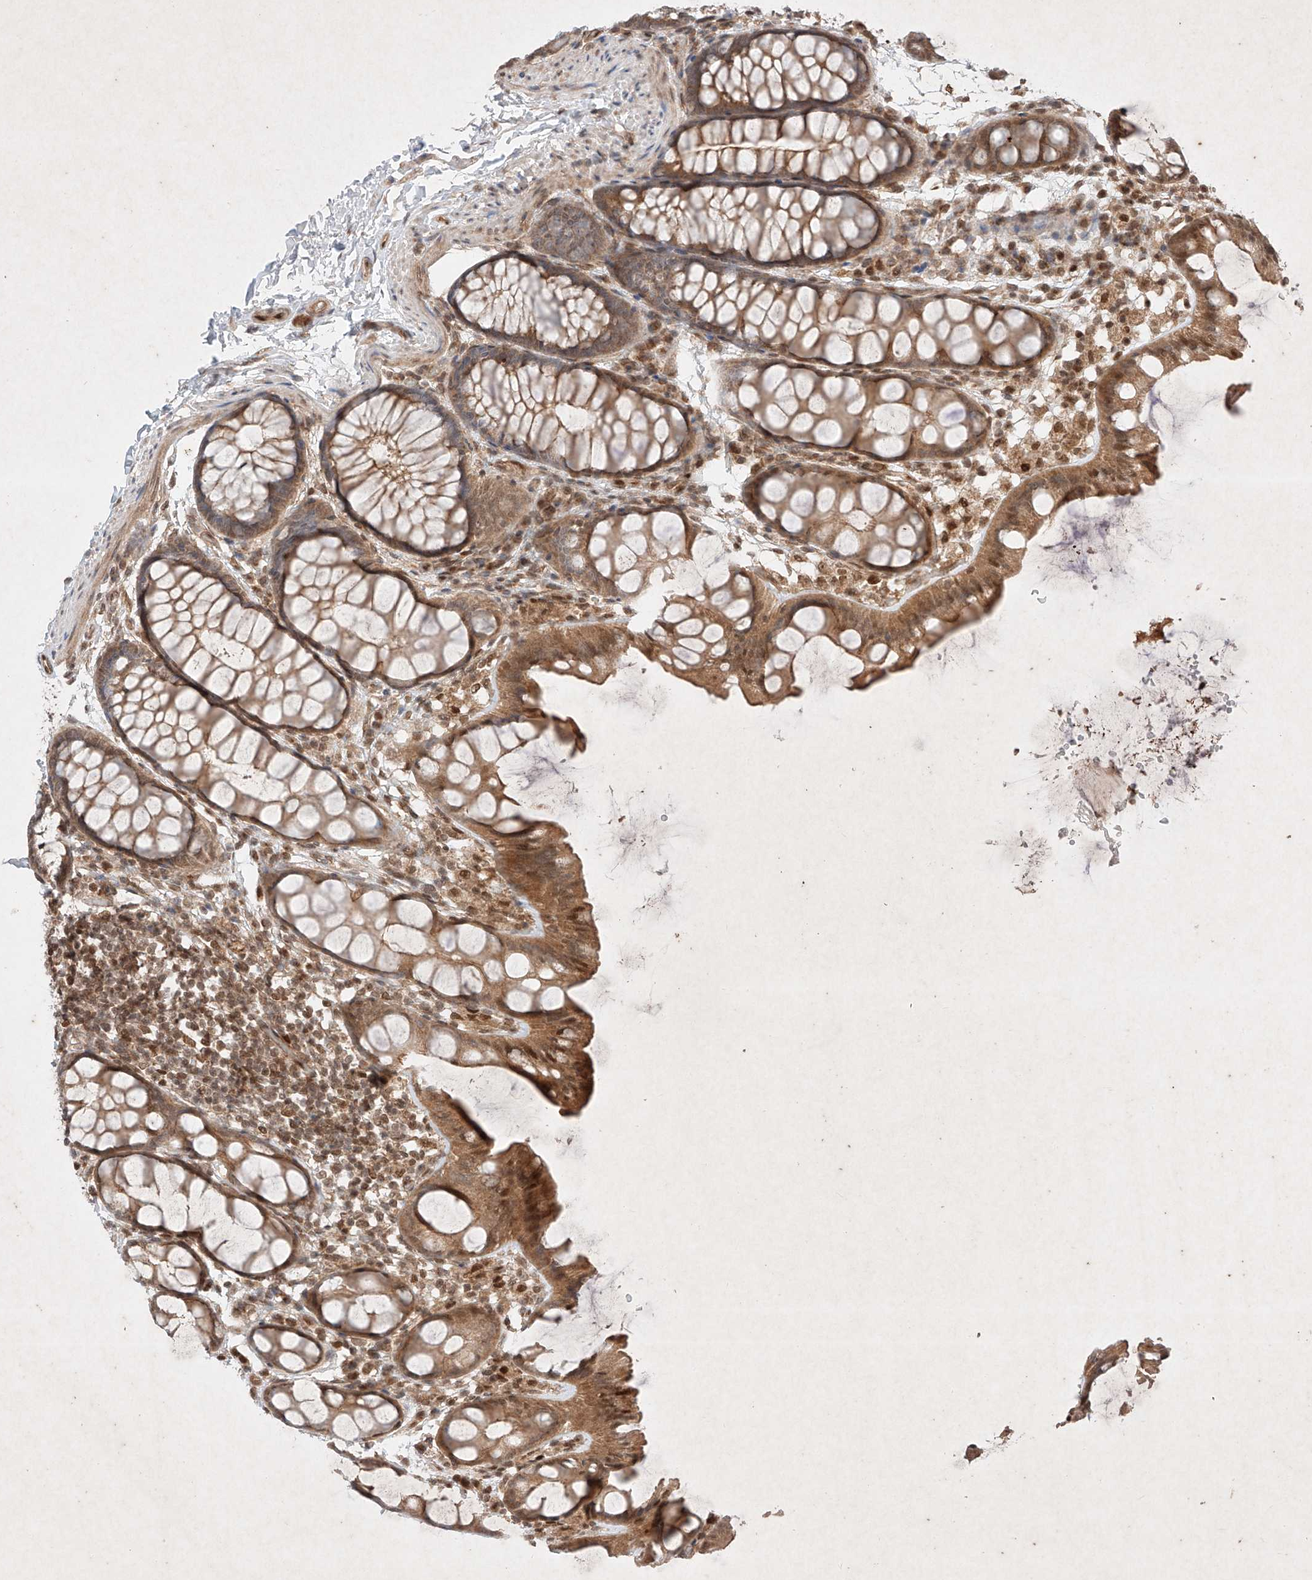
{"staining": {"intensity": "moderate", "quantity": ">75%", "location": "cytoplasmic/membranous,nuclear"}, "tissue": "colon", "cell_type": "Glandular cells", "image_type": "normal", "snomed": [{"axis": "morphology", "description": "Normal tissue, NOS"}, {"axis": "topography", "description": "Colon"}], "caption": "Protein analysis of normal colon exhibits moderate cytoplasmic/membranous,nuclear expression in approximately >75% of glandular cells. (Brightfield microscopy of DAB IHC at high magnification).", "gene": "RNF31", "patient": {"sex": "male", "age": 47}}